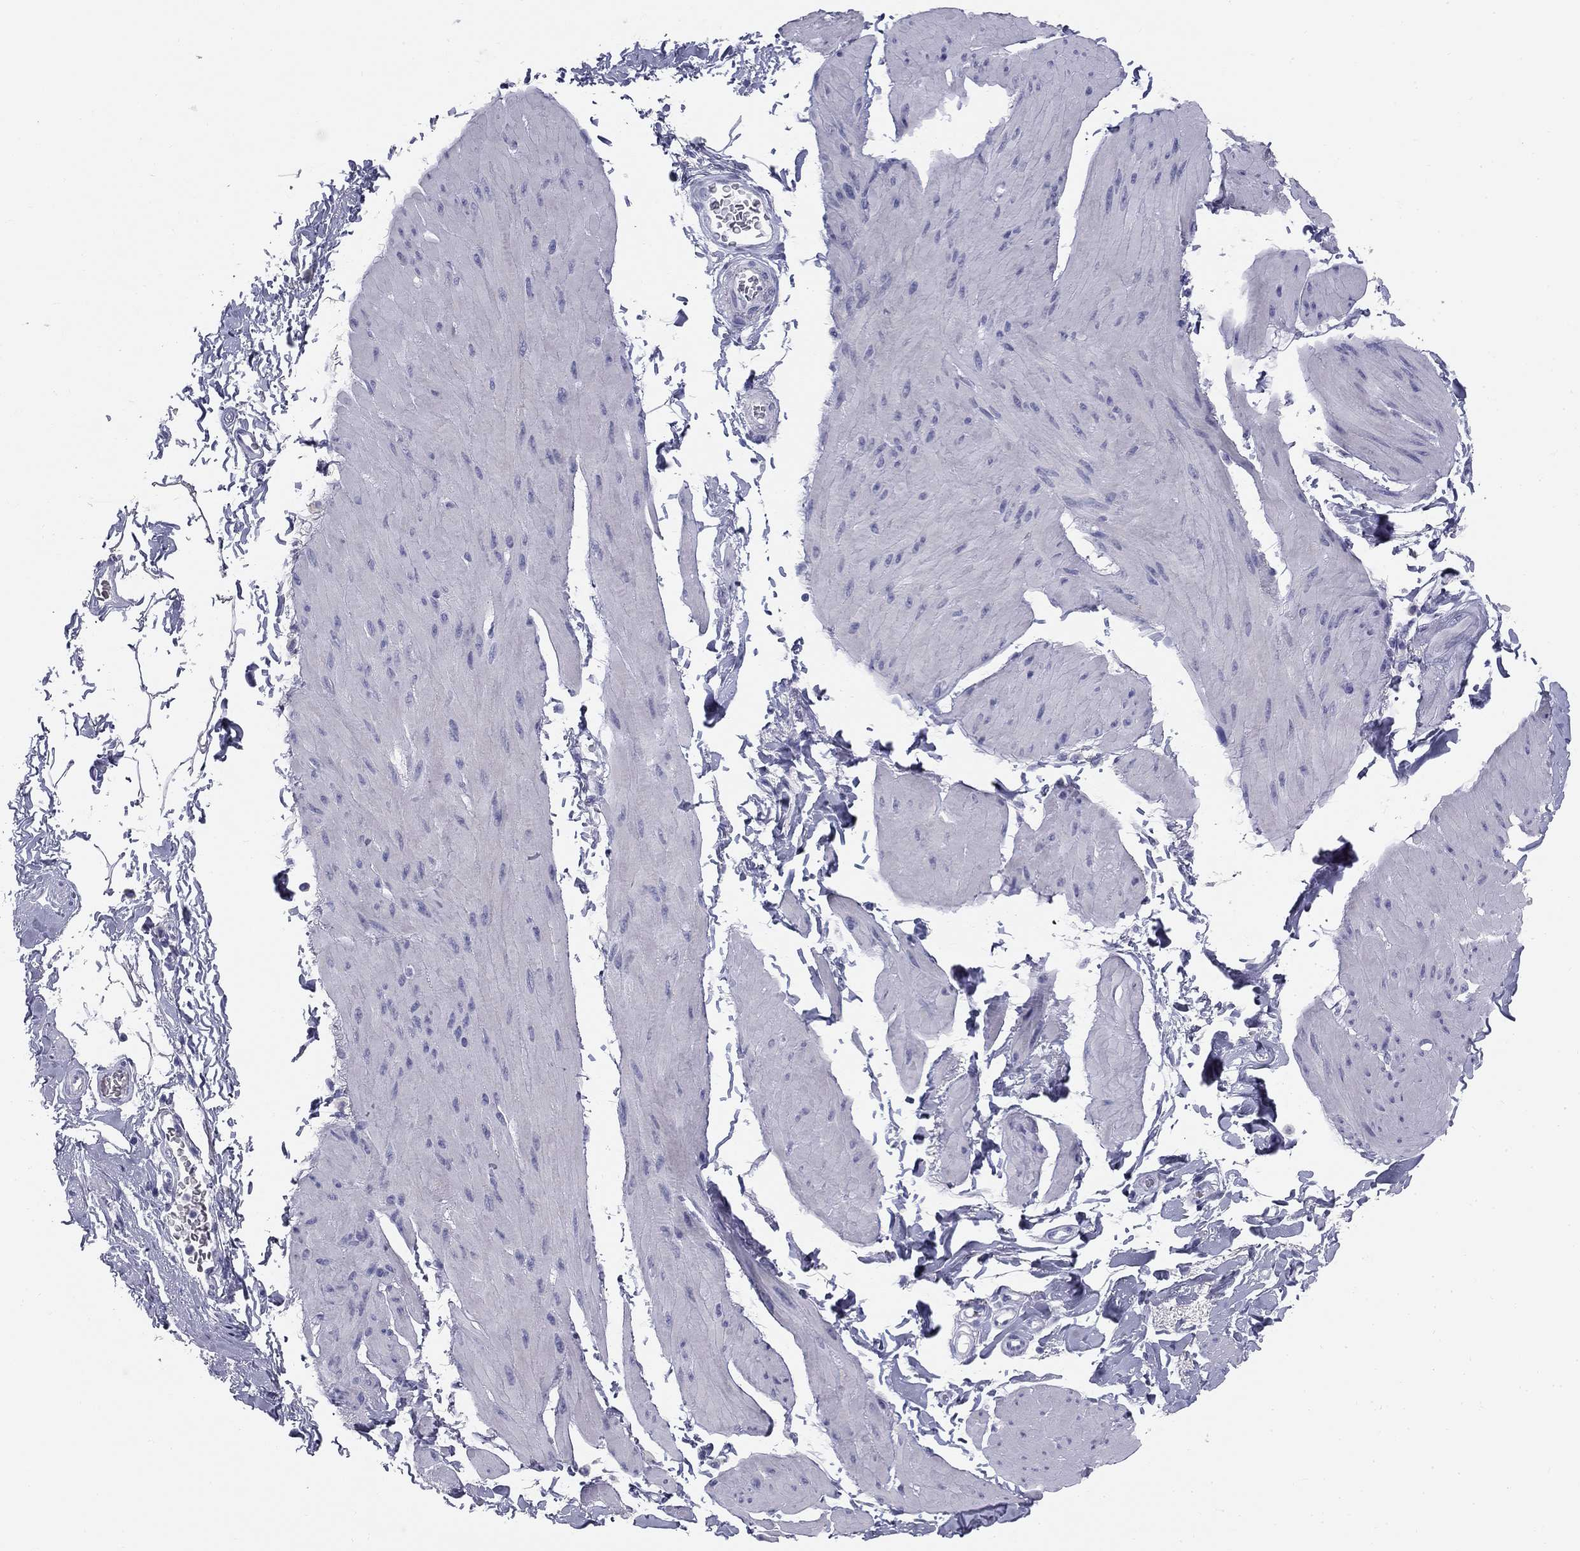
{"staining": {"intensity": "negative", "quantity": "none", "location": "none"}, "tissue": "smooth muscle", "cell_type": "Smooth muscle cells", "image_type": "normal", "snomed": [{"axis": "morphology", "description": "Normal tissue, NOS"}, {"axis": "topography", "description": "Adipose tissue"}, {"axis": "topography", "description": "Smooth muscle"}, {"axis": "topography", "description": "Peripheral nerve tissue"}], "caption": "Smooth muscle was stained to show a protein in brown. There is no significant expression in smooth muscle cells. (IHC, brightfield microscopy, high magnification).", "gene": "SULT2B1", "patient": {"sex": "male", "age": 83}}